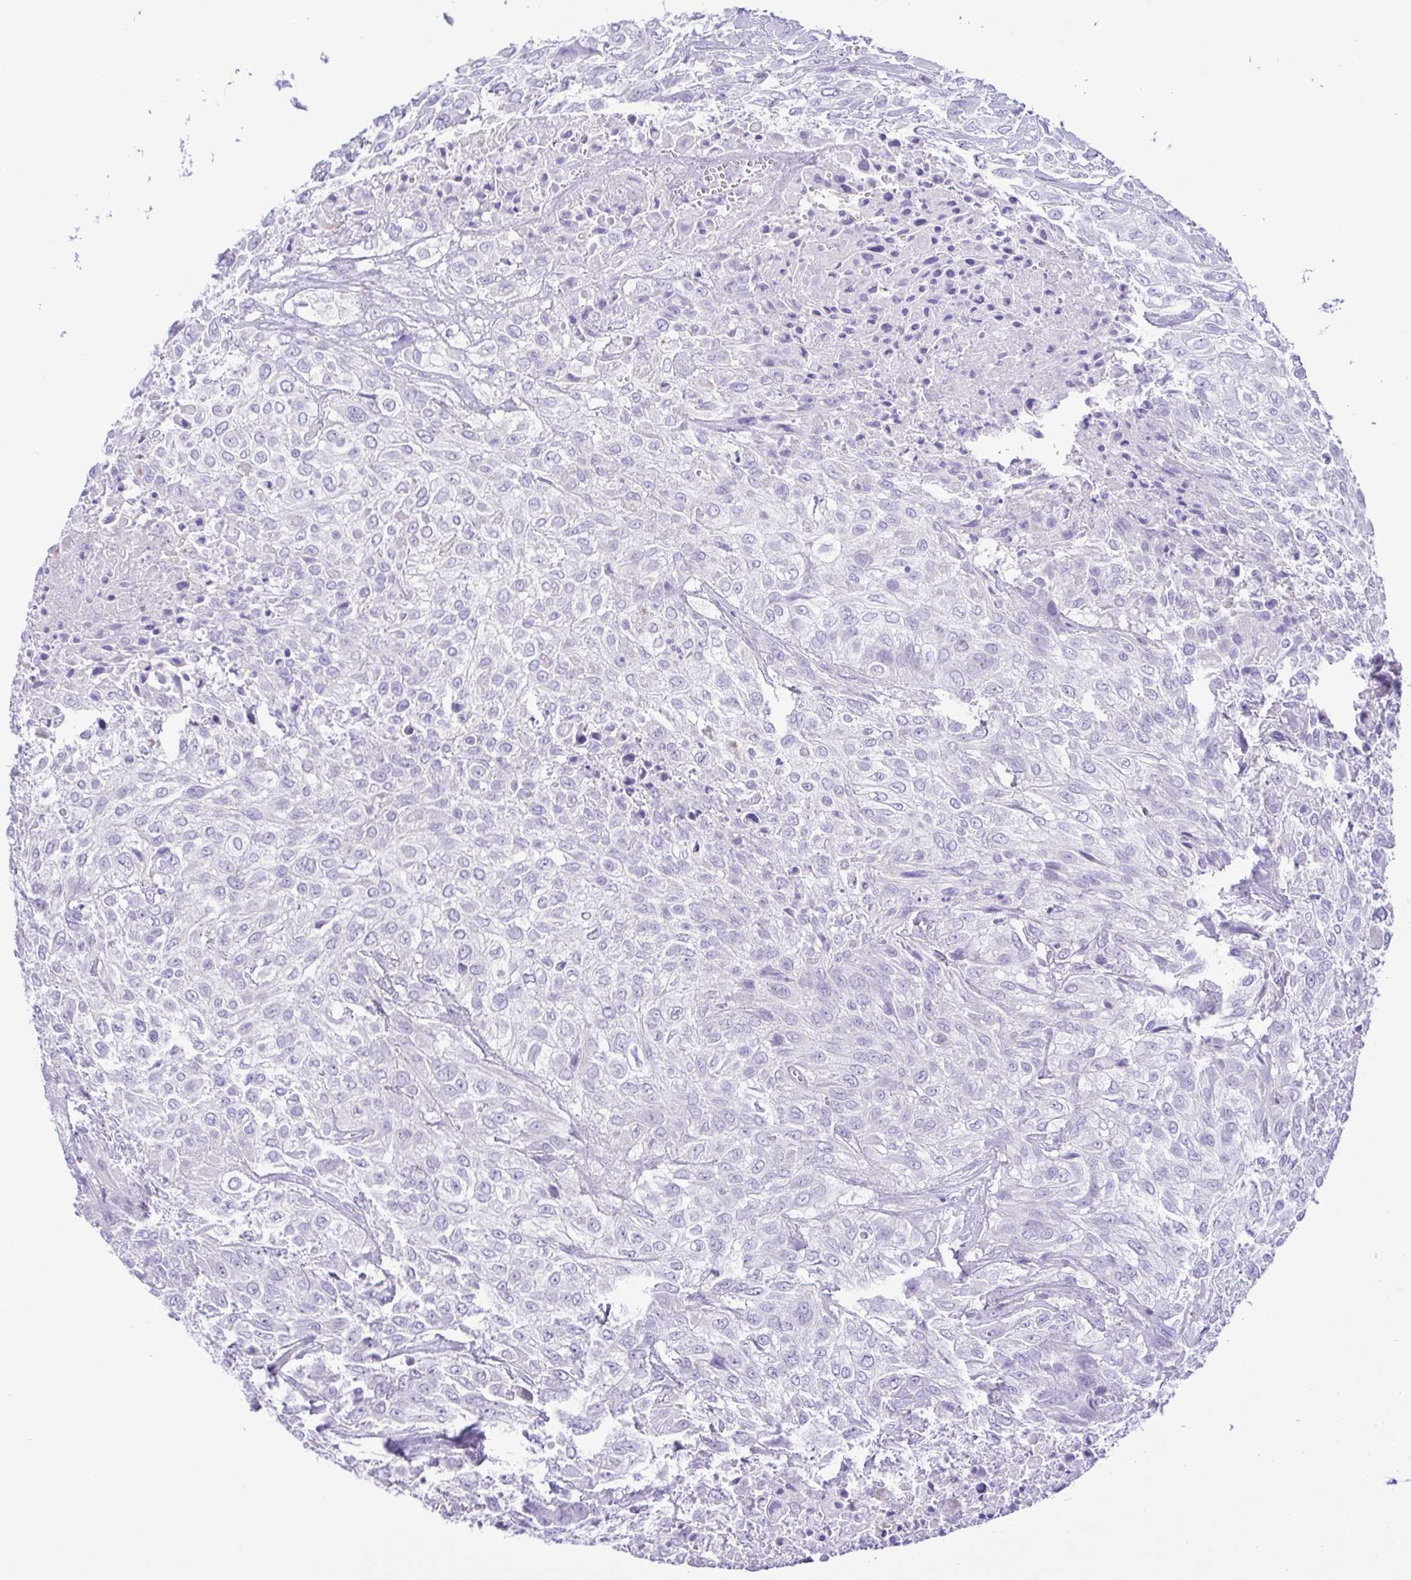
{"staining": {"intensity": "negative", "quantity": "none", "location": "none"}, "tissue": "urothelial cancer", "cell_type": "Tumor cells", "image_type": "cancer", "snomed": [{"axis": "morphology", "description": "Urothelial carcinoma, High grade"}, {"axis": "topography", "description": "Urinary bladder"}], "caption": "Immunohistochemistry micrograph of urothelial carcinoma (high-grade) stained for a protein (brown), which exhibits no positivity in tumor cells.", "gene": "EPB42", "patient": {"sex": "male", "age": 57}}